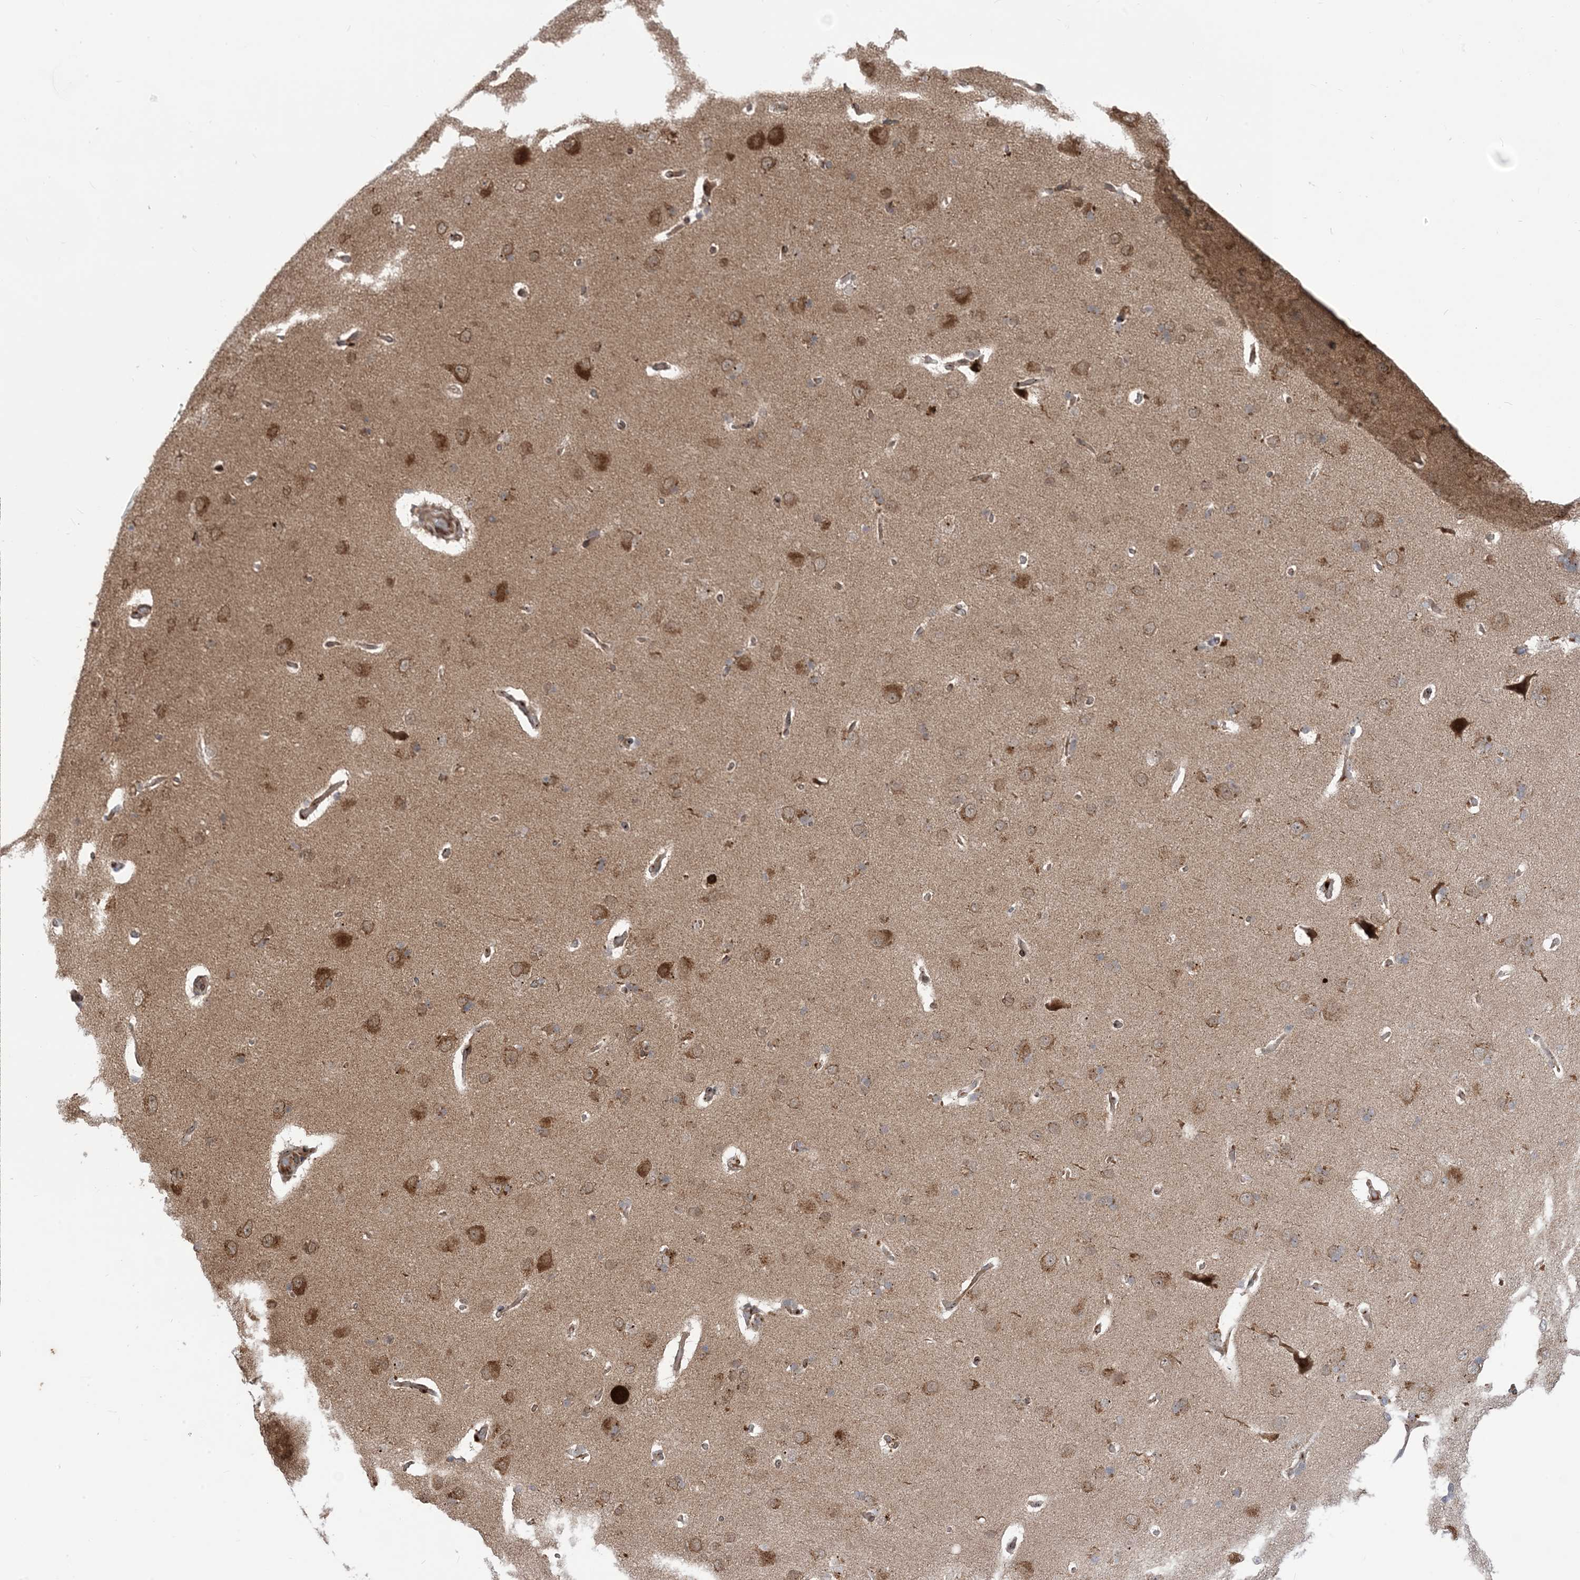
{"staining": {"intensity": "moderate", "quantity": ">75%", "location": "cytoplasmic/membranous"}, "tissue": "cerebral cortex", "cell_type": "Endothelial cells", "image_type": "normal", "snomed": [{"axis": "morphology", "description": "Normal tissue, NOS"}, {"axis": "topography", "description": "Cerebral cortex"}], "caption": "Immunohistochemistry (DAB (3,3'-diaminobenzidine)) staining of normal cerebral cortex displays moderate cytoplasmic/membranous protein positivity in approximately >75% of endothelial cells. (Stains: DAB in brown, nuclei in blue, Microscopy: brightfield microscopy at high magnification).", "gene": "CASP4", "patient": {"sex": "male", "age": 62}}